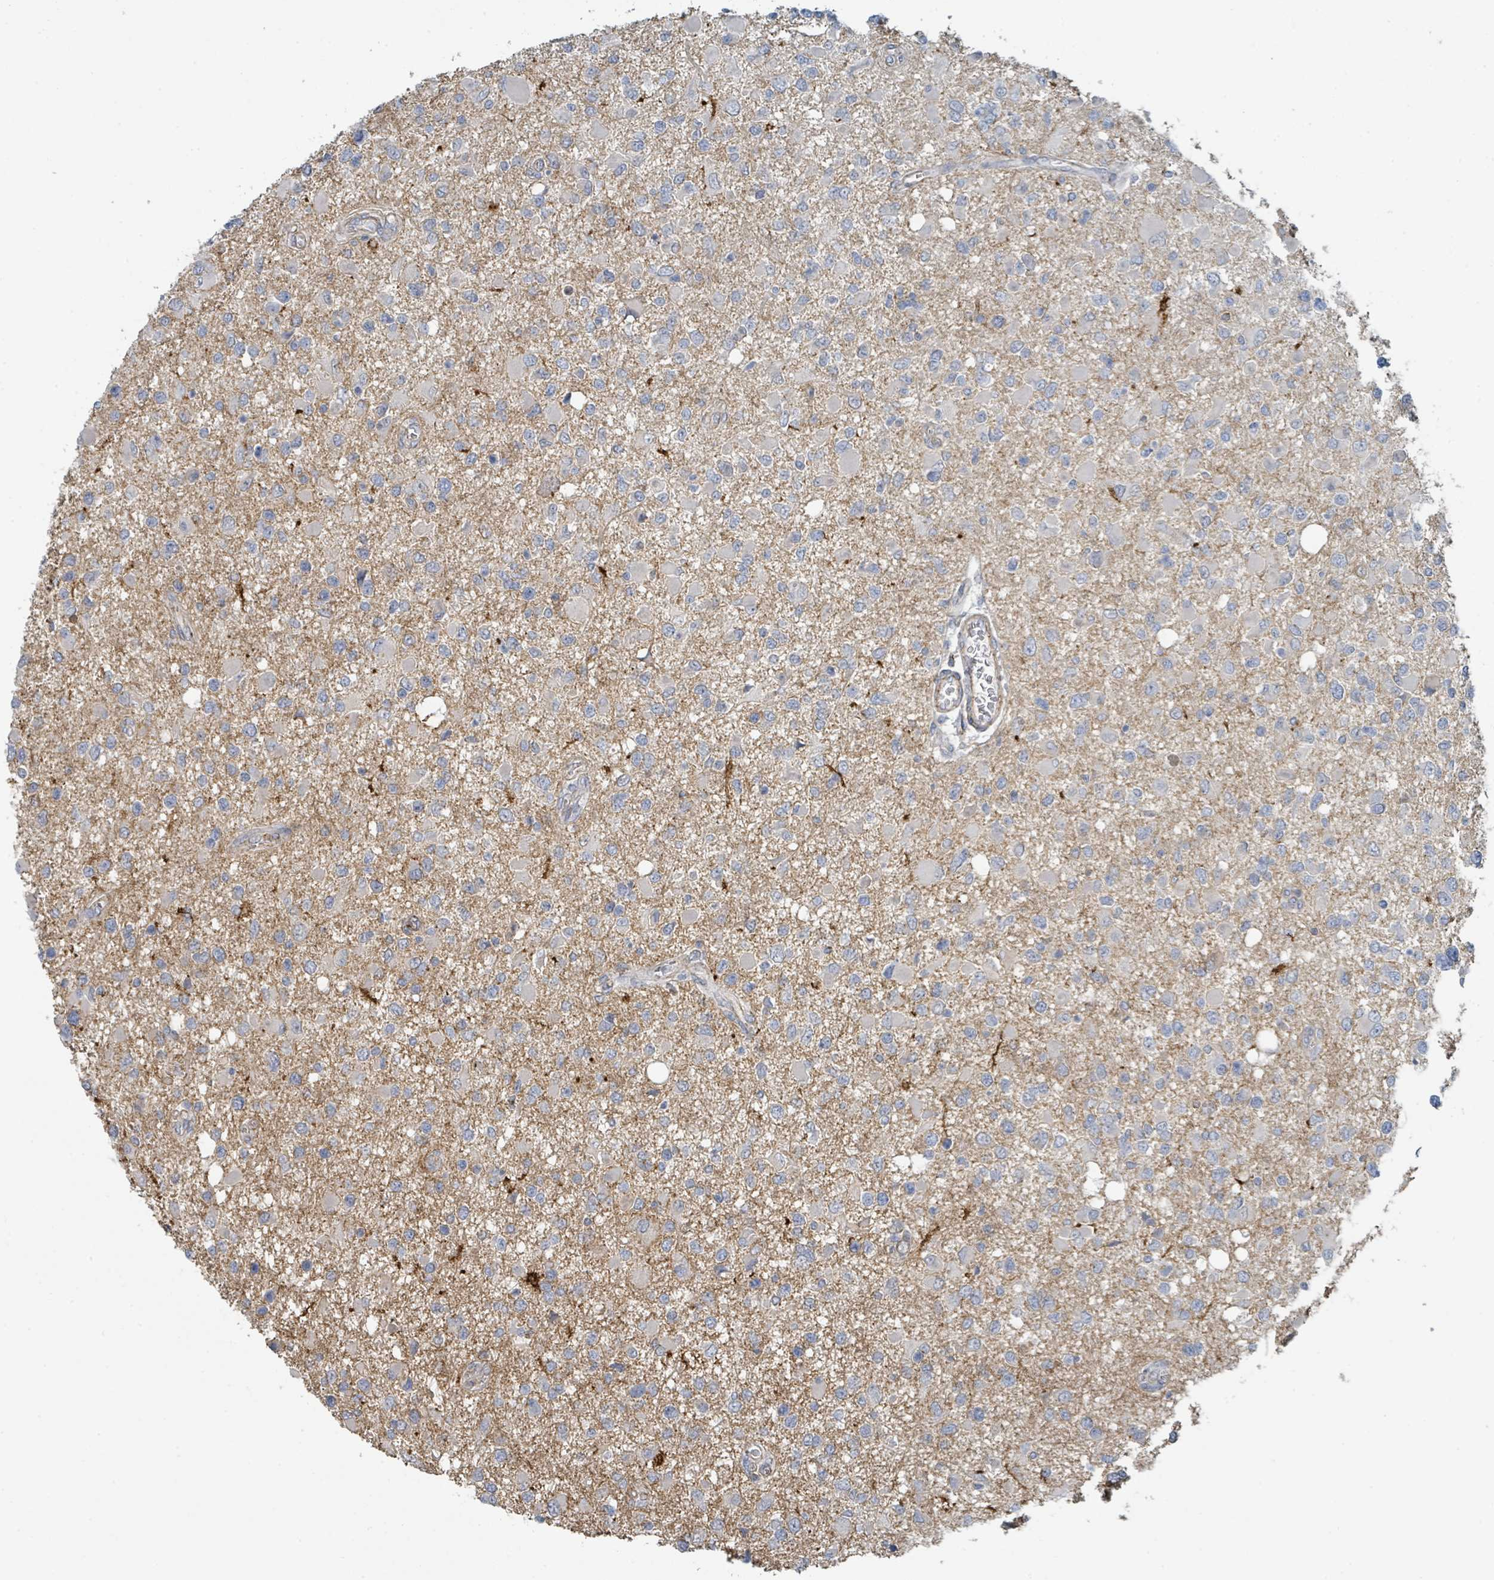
{"staining": {"intensity": "negative", "quantity": "none", "location": "none"}, "tissue": "glioma", "cell_type": "Tumor cells", "image_type": "cancer", "snomed": [{"axis": "morphology", "description": "Glioma, malignant, High grade"}, {"axis": "topography", "description": "Brain"}], "caption": "Immunohistochemistry histopathology image of human malignant high-grade glioma stained for a protein (brown), which shows no staining in tumor cells.", "gene": "LRRC42", "patient": {"sex": "male", "age": 53}}